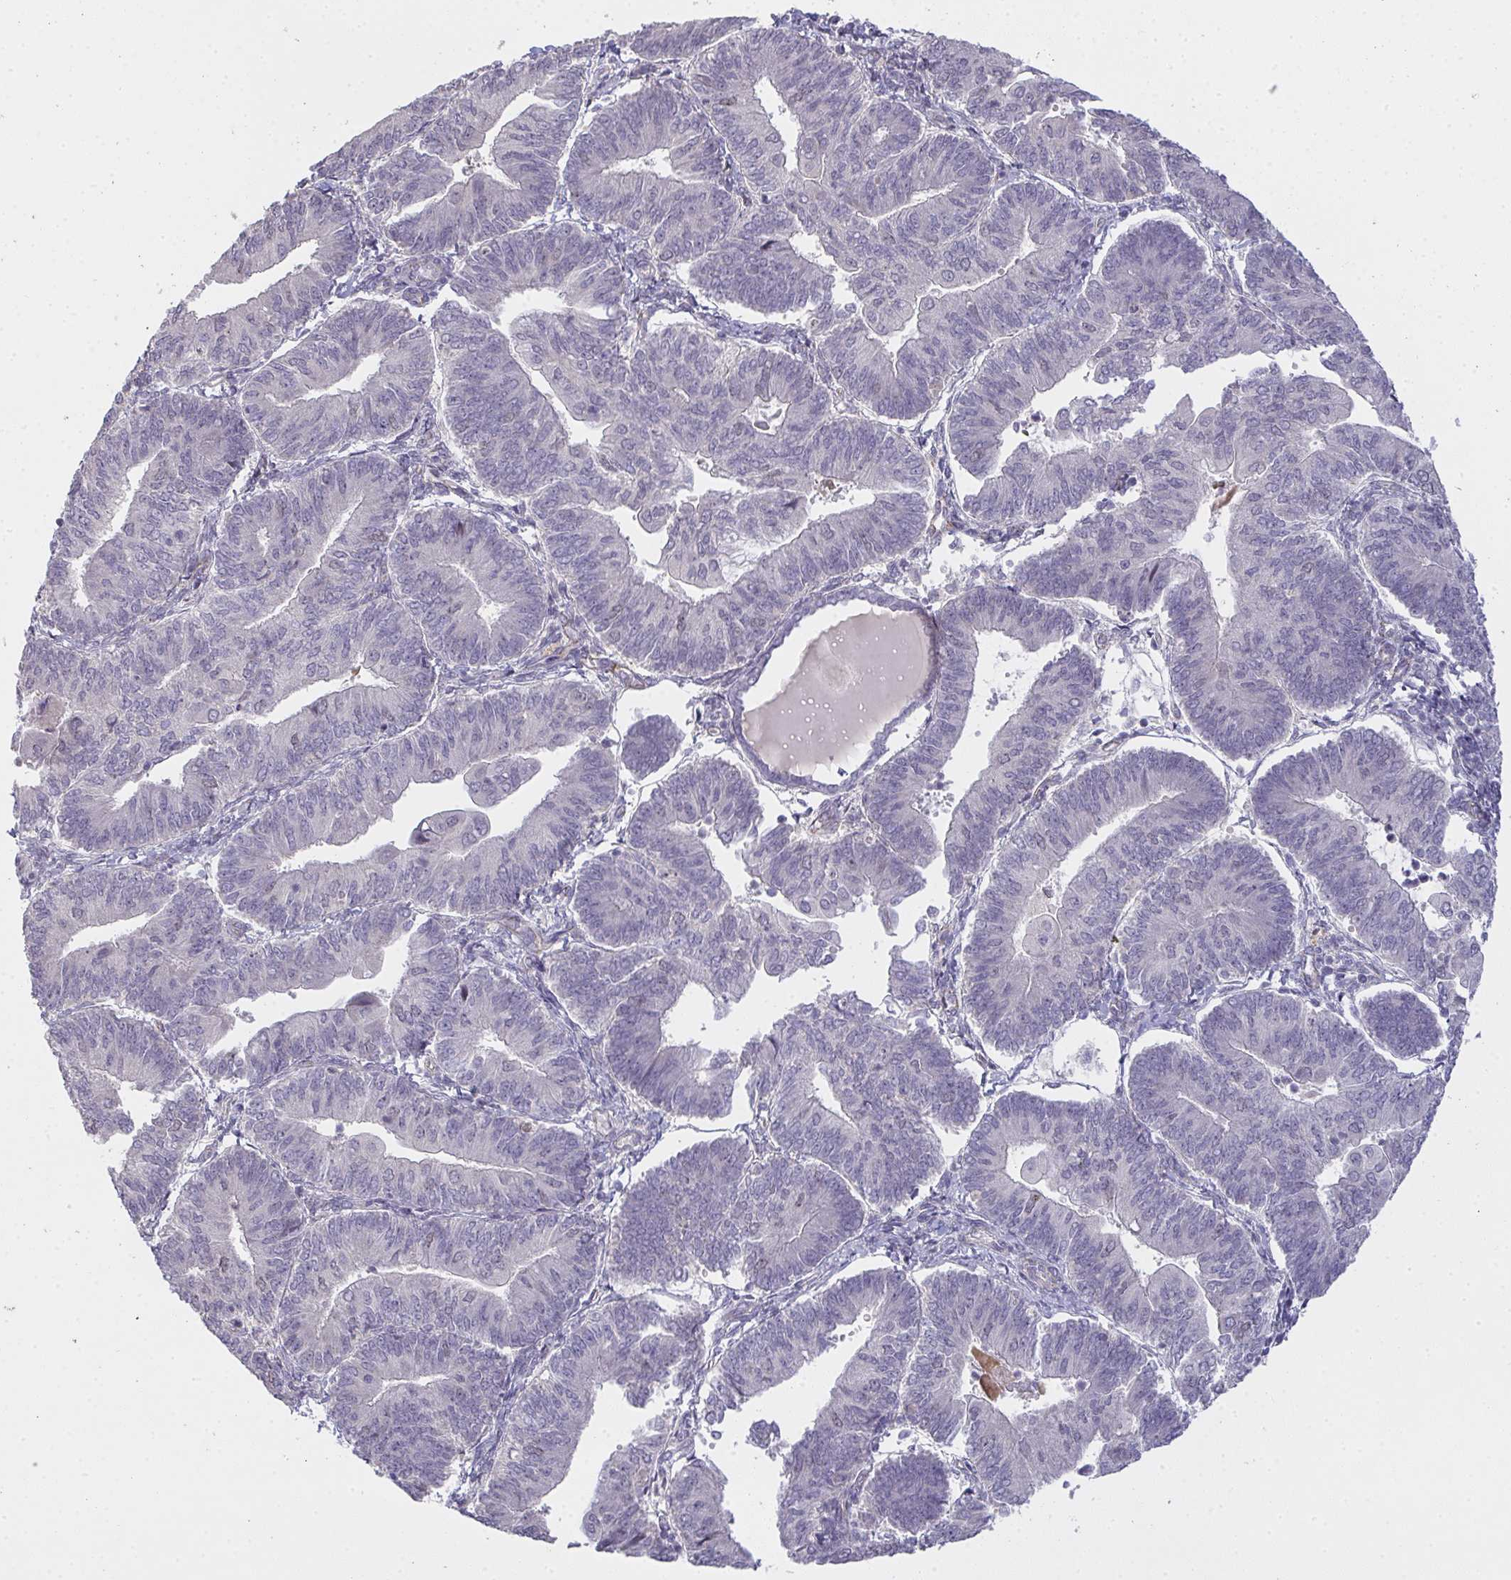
{"staining": {"intensity": "negative", "quantity": "none", "location": "none"}, "tissue": "endometrial cancer", "cell_type": "Tumor cells", "image_type": "cancer", "snomed": [{"axis": "morphology", "description": "Adenocarcinoma, NOS"}, {"axis": "topography", "description": "Endometrium"}], "caption": "Immunohistochemical staining of endometrial cancer shows no significant expression in tumor cells. (DAB (3,3'-diaminobenzidine) IHC, high magnification).", "gene": "TMEM219", "patient": {"sex": "female", "age": 65}}